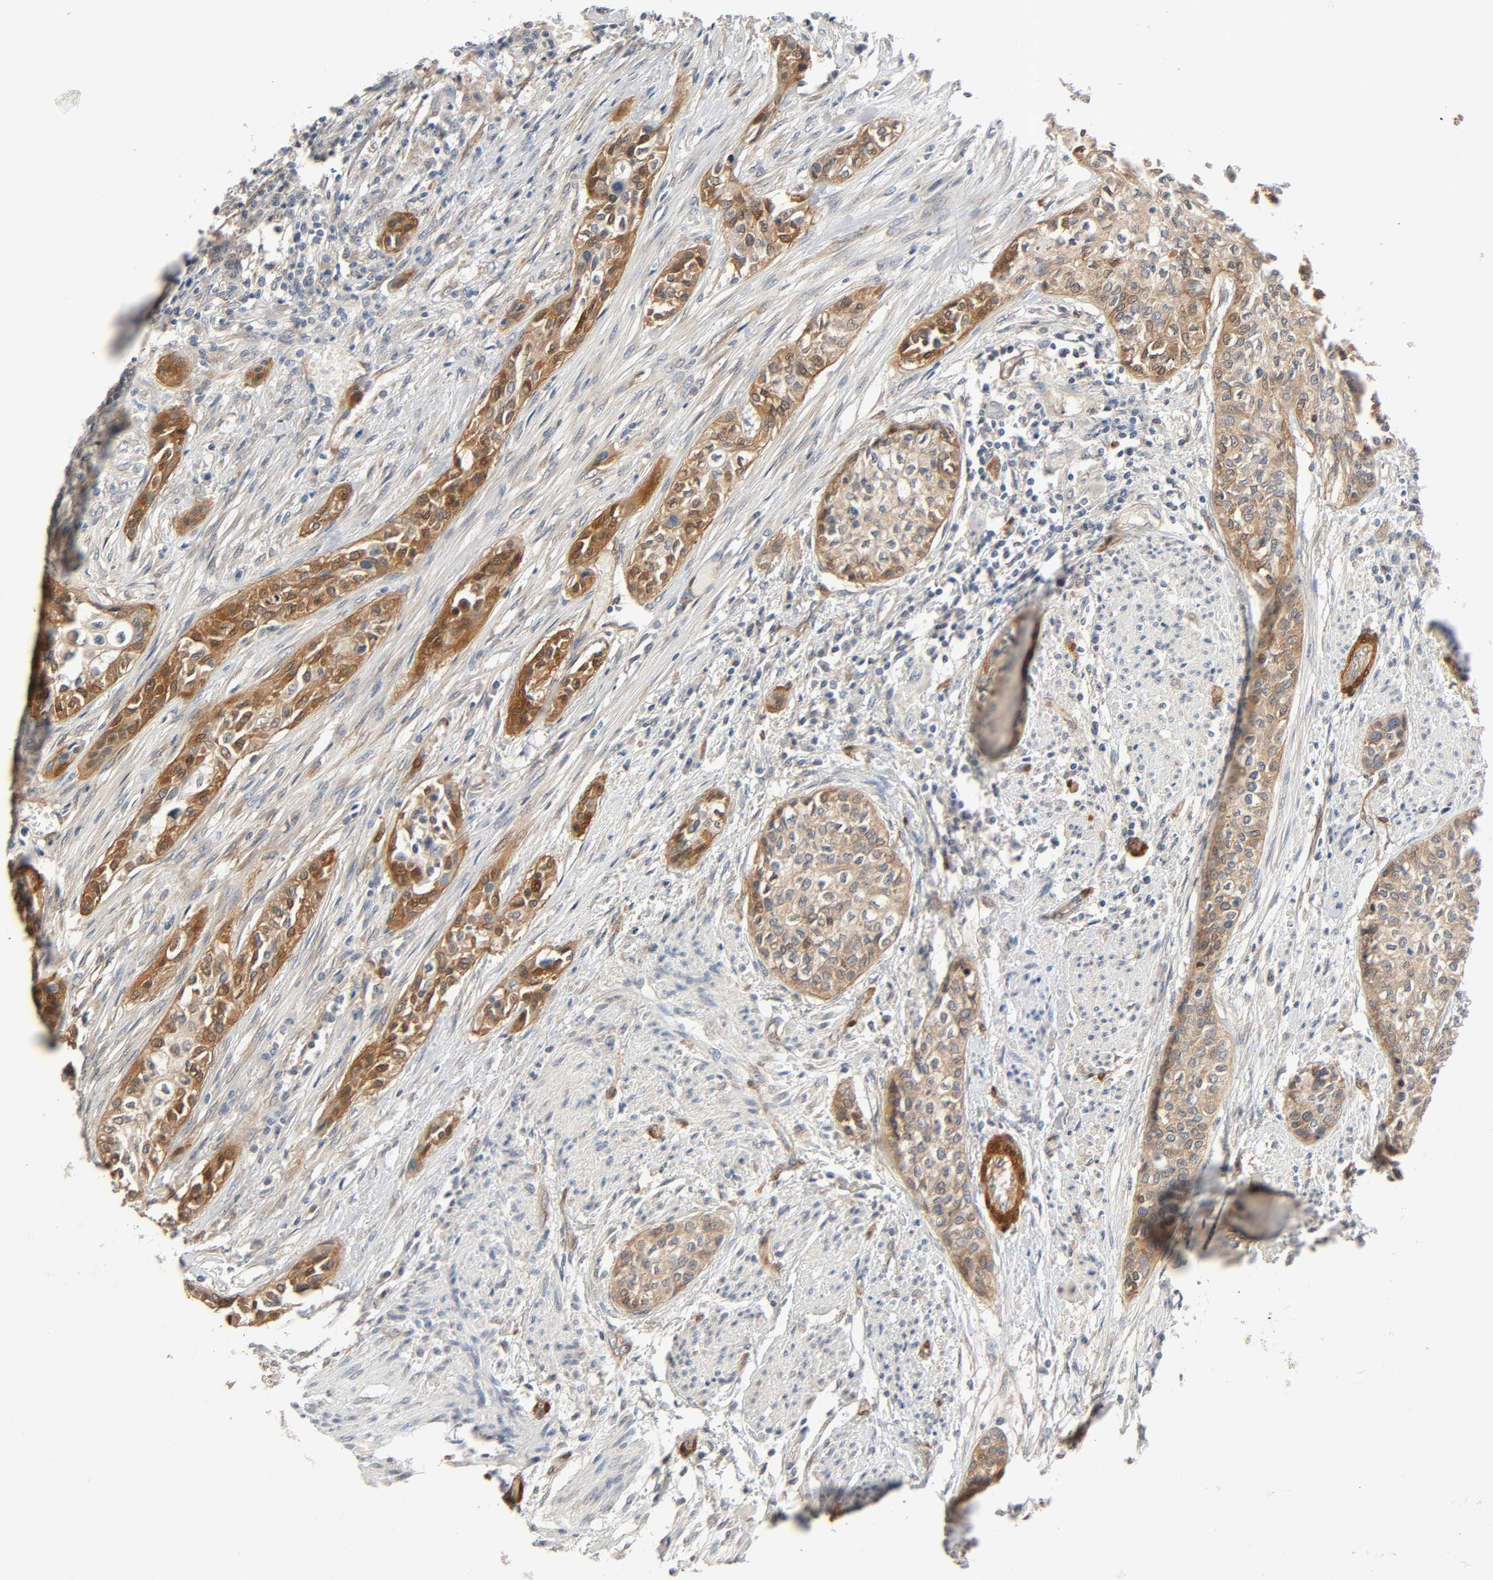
{"staining": {"intensity": "moderate", "quantity": ">75%", "location": "cytoplasmic/membranous"}, "tissue": "urothelial cancer", "cell_type": "Tumor cells", "image_type": "cancer", "snomed": [{"axis": "morphology", "description": "Urothelial carcinoma, High grade"}, {"axis": "topography", "description": "Urinary bladder"}], "caption": "Moderate cytoplasmic/membranous staining for a protein is present in approximately >75% of tumor cells of high-grade urothelial carcinoma using immunohistochemistry.", "gene": "PTK2", "patient": {"sex": "male", "age": 74}}